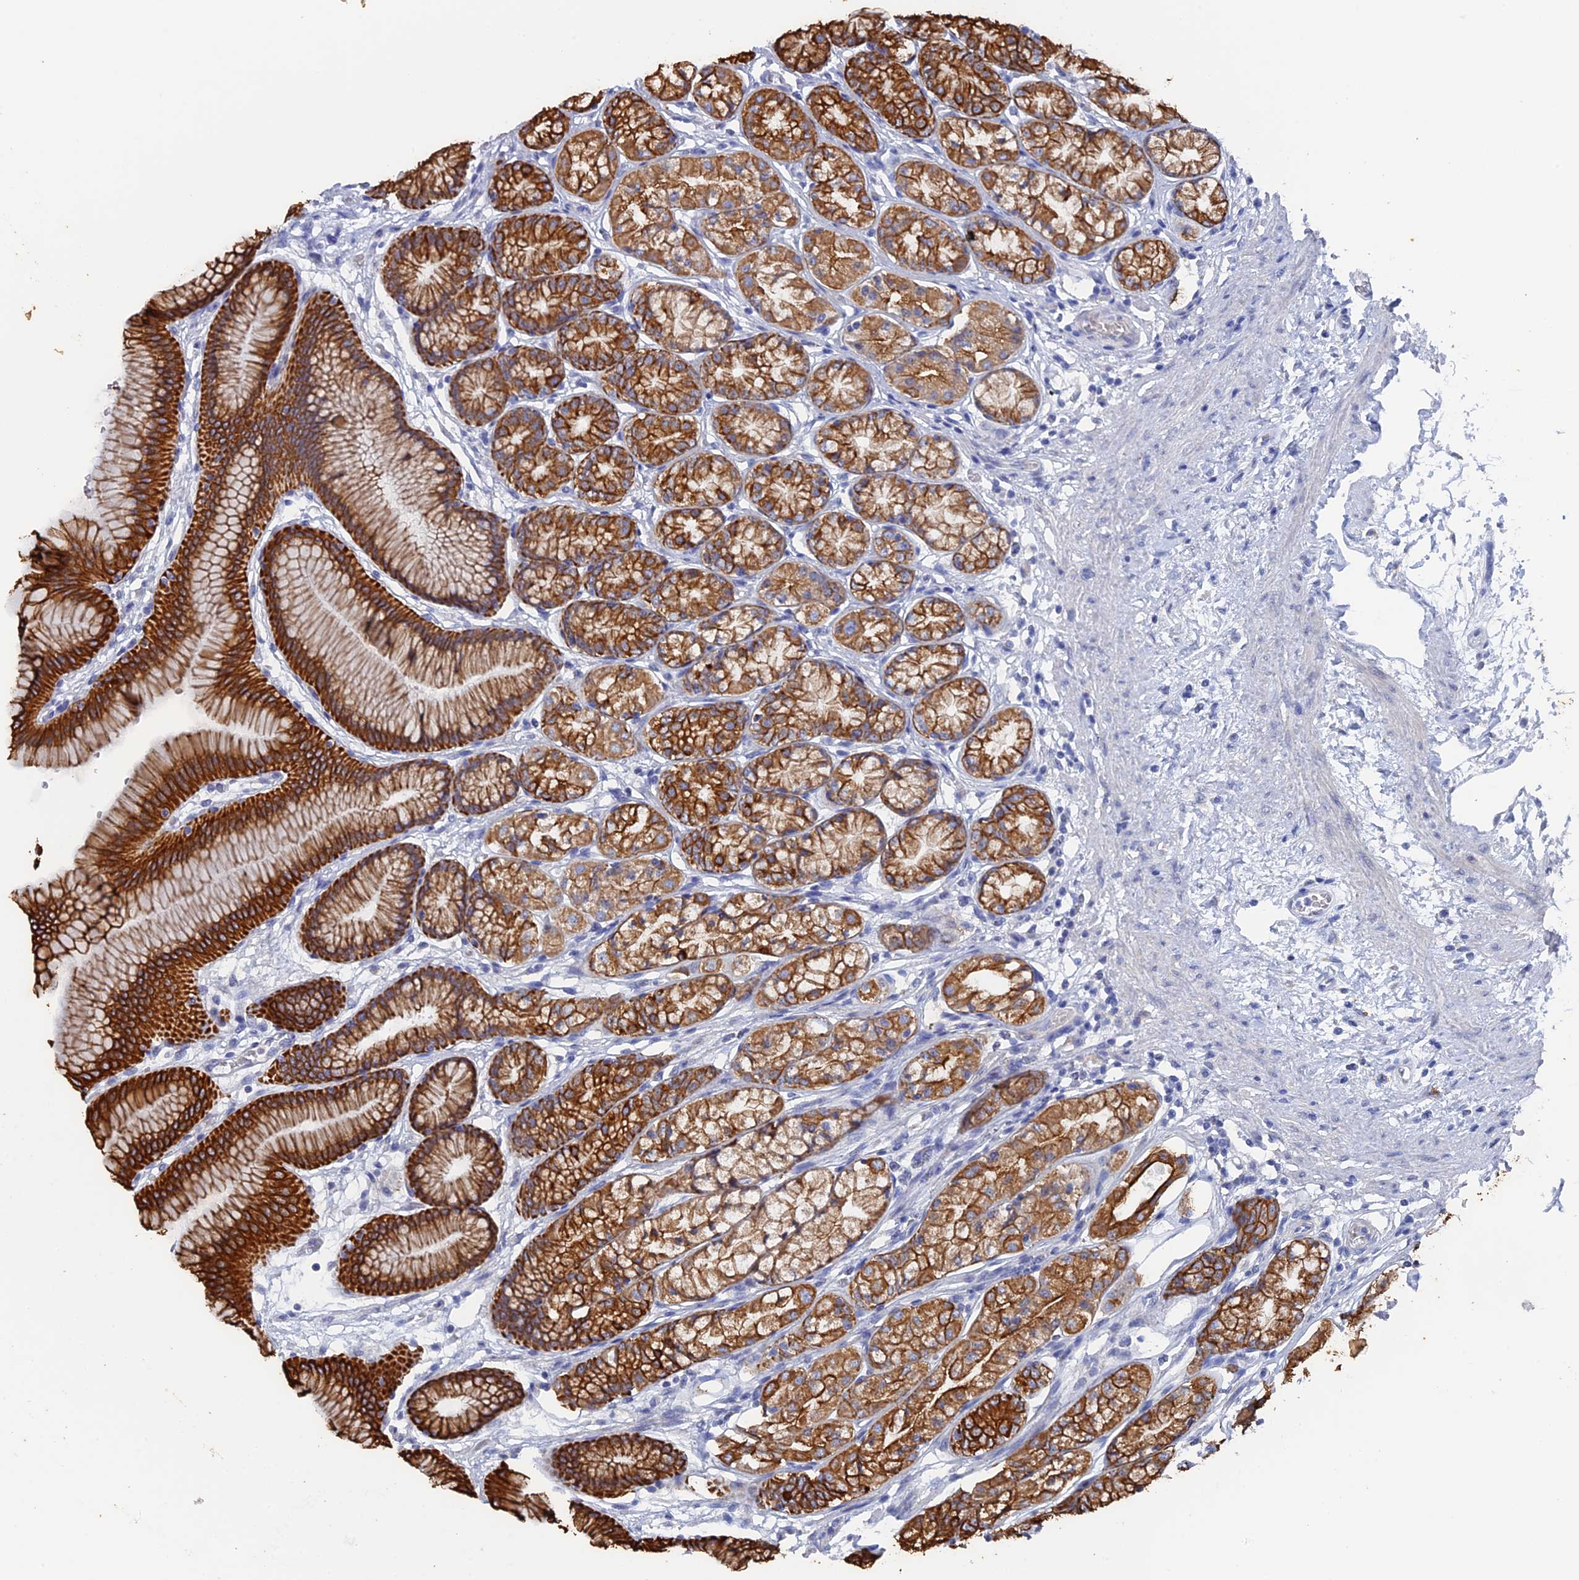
{"staining": {"intensity": "strong", "quantity": ">75%", "location": "cytoplasmic/membranous"}, "tissue": "stomach", "cell_type": "Glandular cells", "image_type": "normal", "snomed": [{"axis": "morphology", "description": "Normal tissue, NOS"}, {"axis": "morphology", "description": "Adenocarcinoma, NOS"}, {"axis": "morphology", "description": "Adenocarcinoma, High grade"}, {"axis": "topography", "description": "Stomach, upper"}, {"axis": "topography", "description": "Stomach"}], "caption": "Strong cytoplasmic/membranous staining for a protein is identified in approximately >75% of glandular cells of unremarkable stomach using immunohistochemistry (IHC).", "gene": "SRFBP1", "patient": {"sex": "female", "age": 65}}